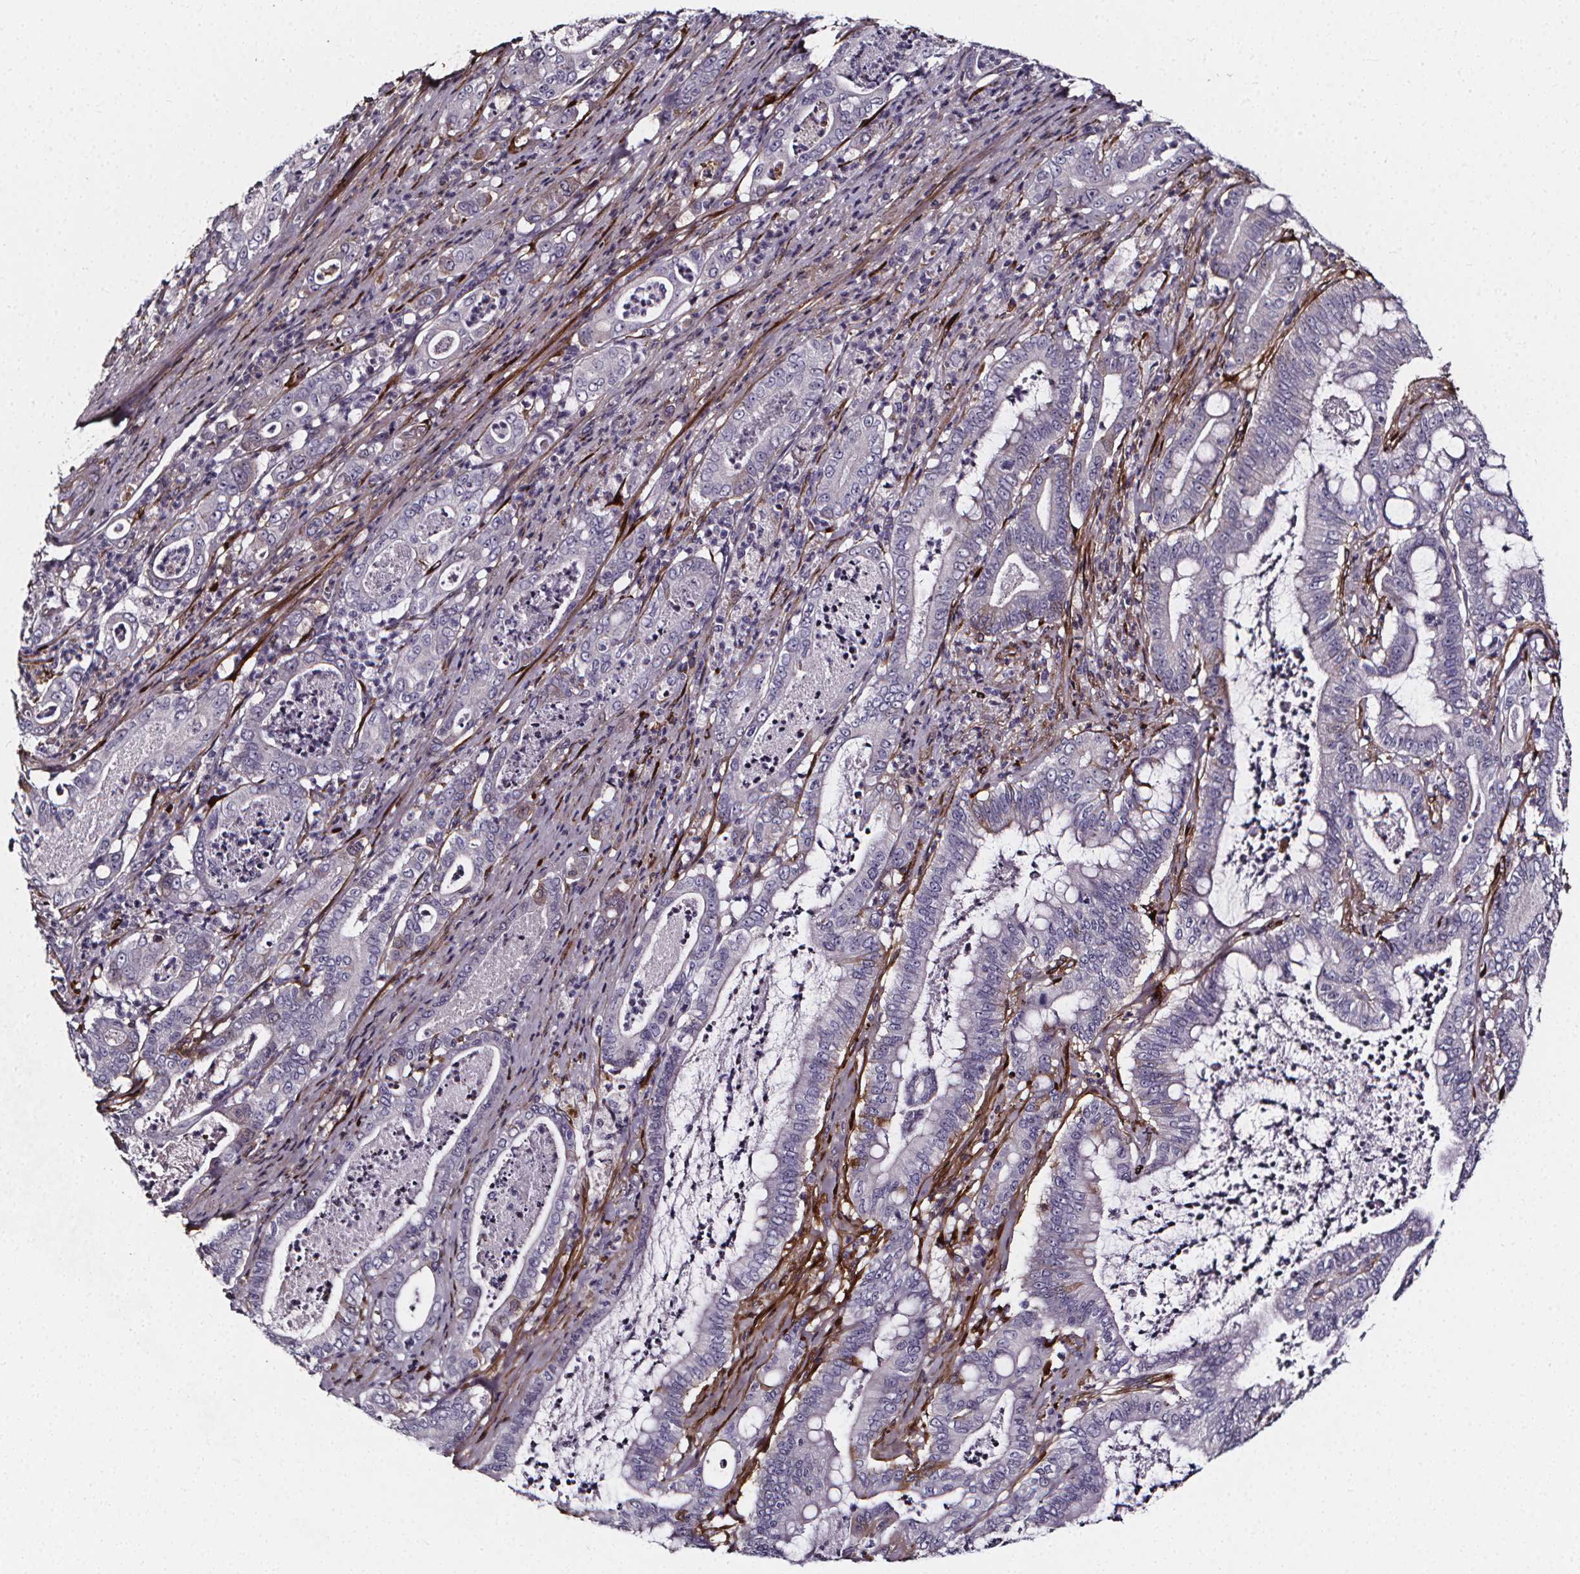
{"staining": {"intensity": "negative", "quantity": "none", "location": "none"}, "tissue": "pancreatic cancer", "cell_type": "Tumor cells", "image_type": "cancer", "snomed": [{"axis": "morphology", "description": "Adenocarcinoma, NOS"}, {"axis": "topography", "description": "Pancreas"}], "caption": "Tumor cells are negative for brown protein staining in pancreatic cancer.", "gene": "AEBP1", "patient": {"sex": "male", "age": 71}}